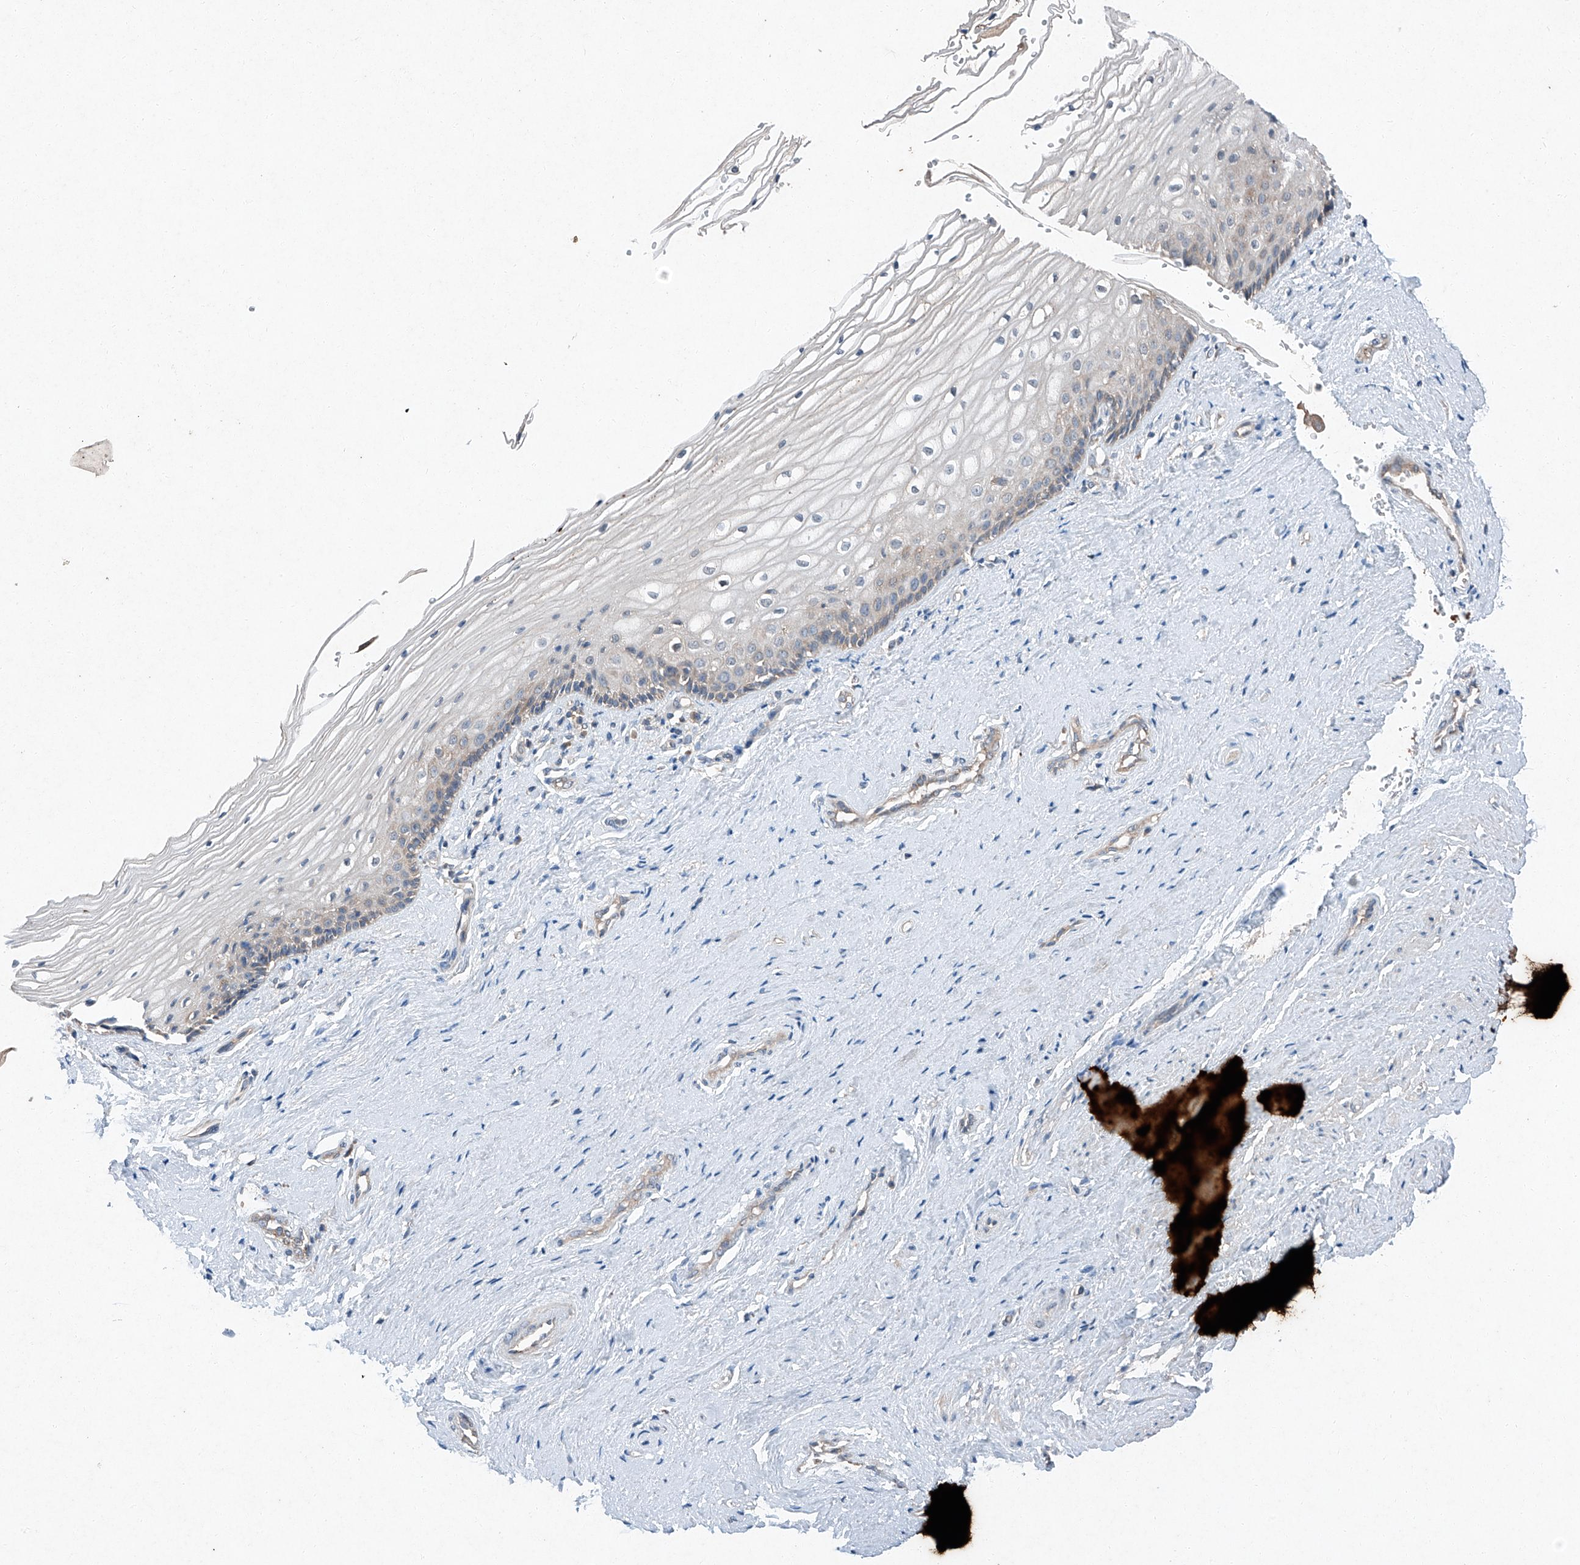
{"staining": {"intensity": "moderate", "quantity": "<25%", "location": "cytoplasmic/membranous"}, "tissue": "vagina", "cell_type": "Squamous epithelial cells", "image_type": "normal", "snomed": [{"axis": "morphology", "description": "Normal tissue, NOS"}, {"axis": "topography", "description": "Vagina"}], "caption": "The image displays a brown stain indicating the presence of a protein in the cytoplasmic/membranous of squamous epithelial cells in vagina. (brown staining indicates protein expression, while blue staining denotes nuclei).", "gene": "RUSC1", "patient": {"sex": "female", "age": 46}}